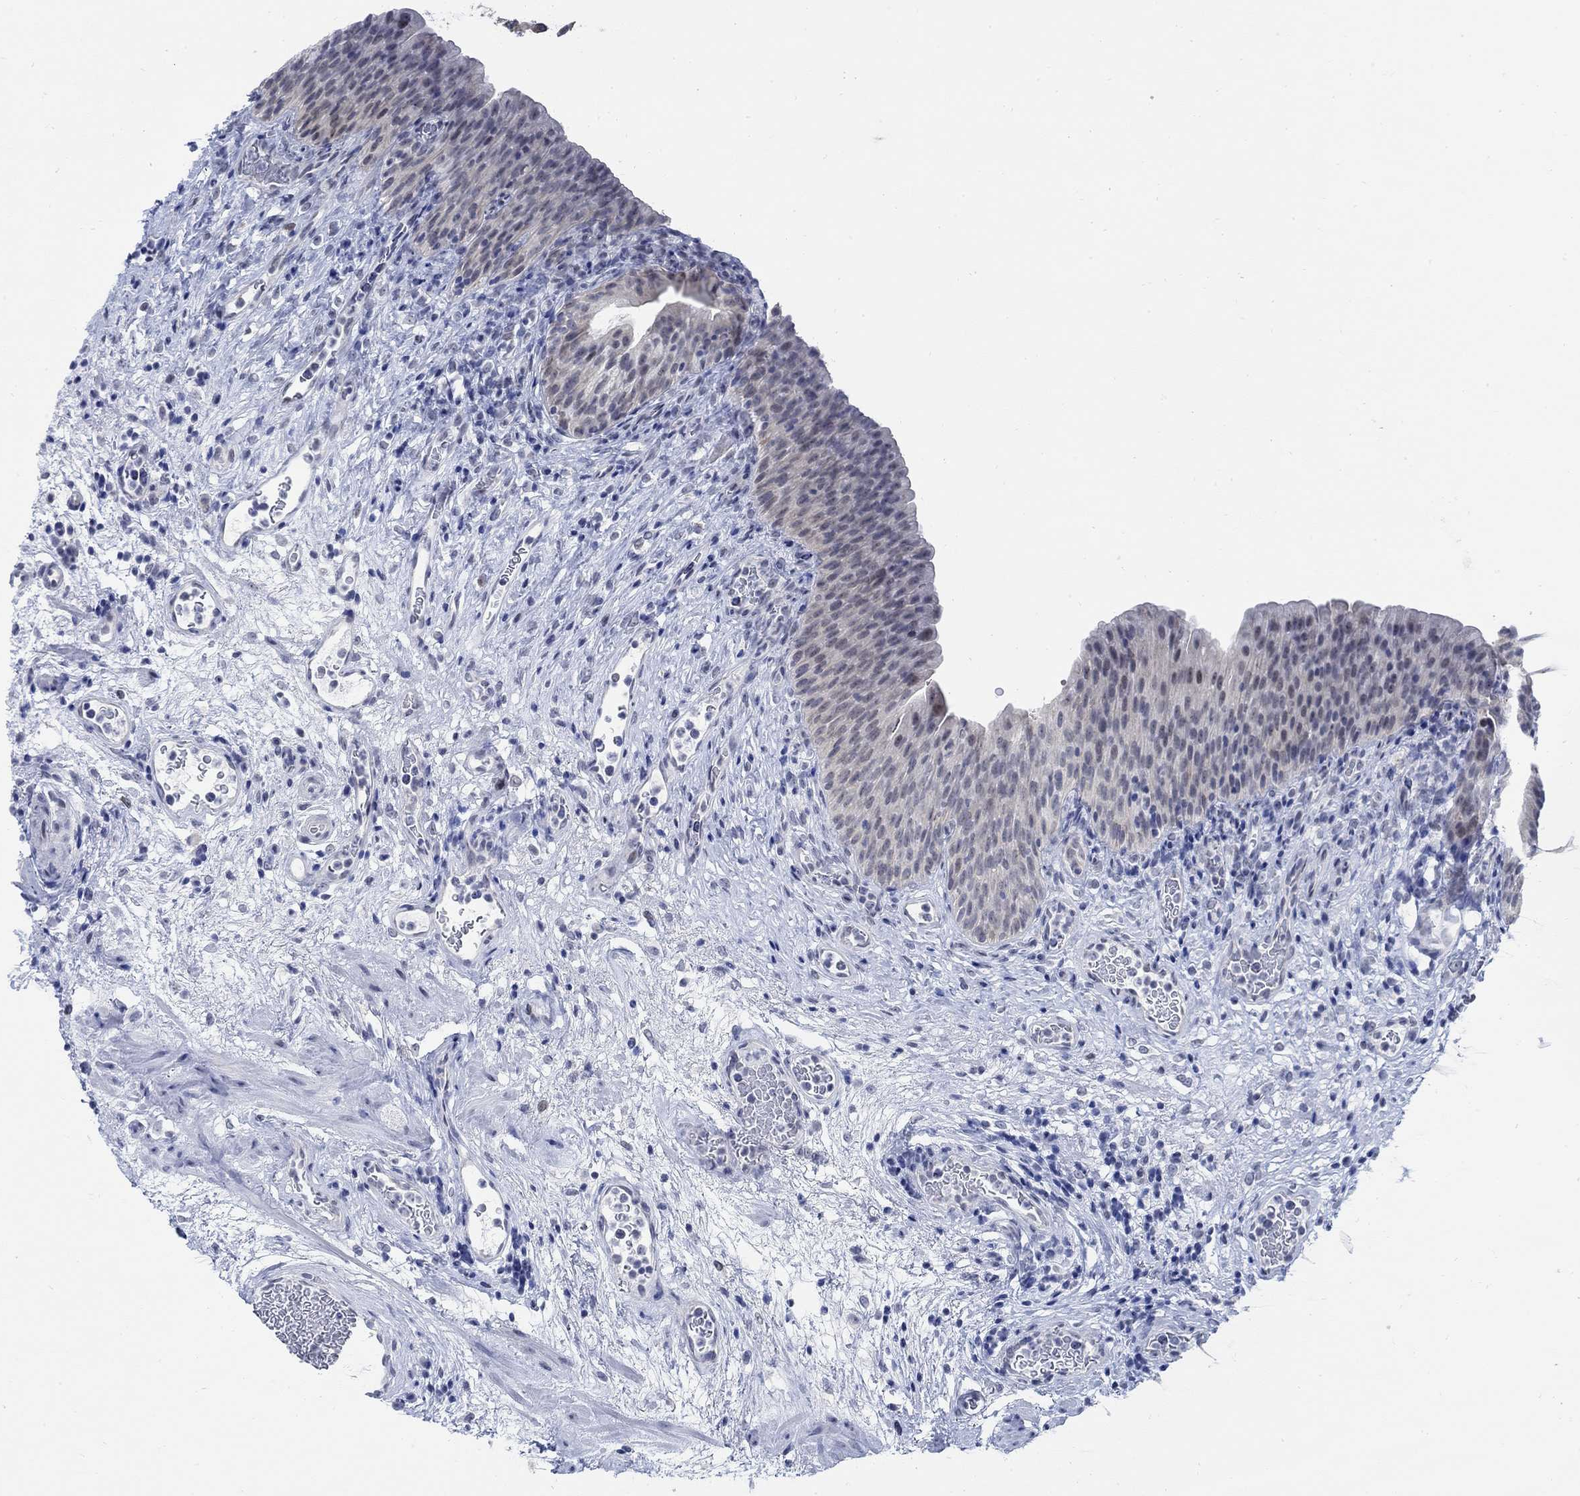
{"staining": {"intensity": "negative", "quantity": "none", "location": "none"}, "tissue": "urinary bladder", "cell_type": "Urothelial cells", "image_type": "normal", "snomed": [{"axis": "morphology", "description": "Normal tissue, NOS"}, {"axis": "topography", "description": "Urinary bladder"}], "caption": "This is an immunohistochemistry (IHC) histopathology image of unremarkable human urinary bladder. There is no expression in urothelial cells.", "gene": "DLK1", "patient": {"sex": "male", "age": 76}}